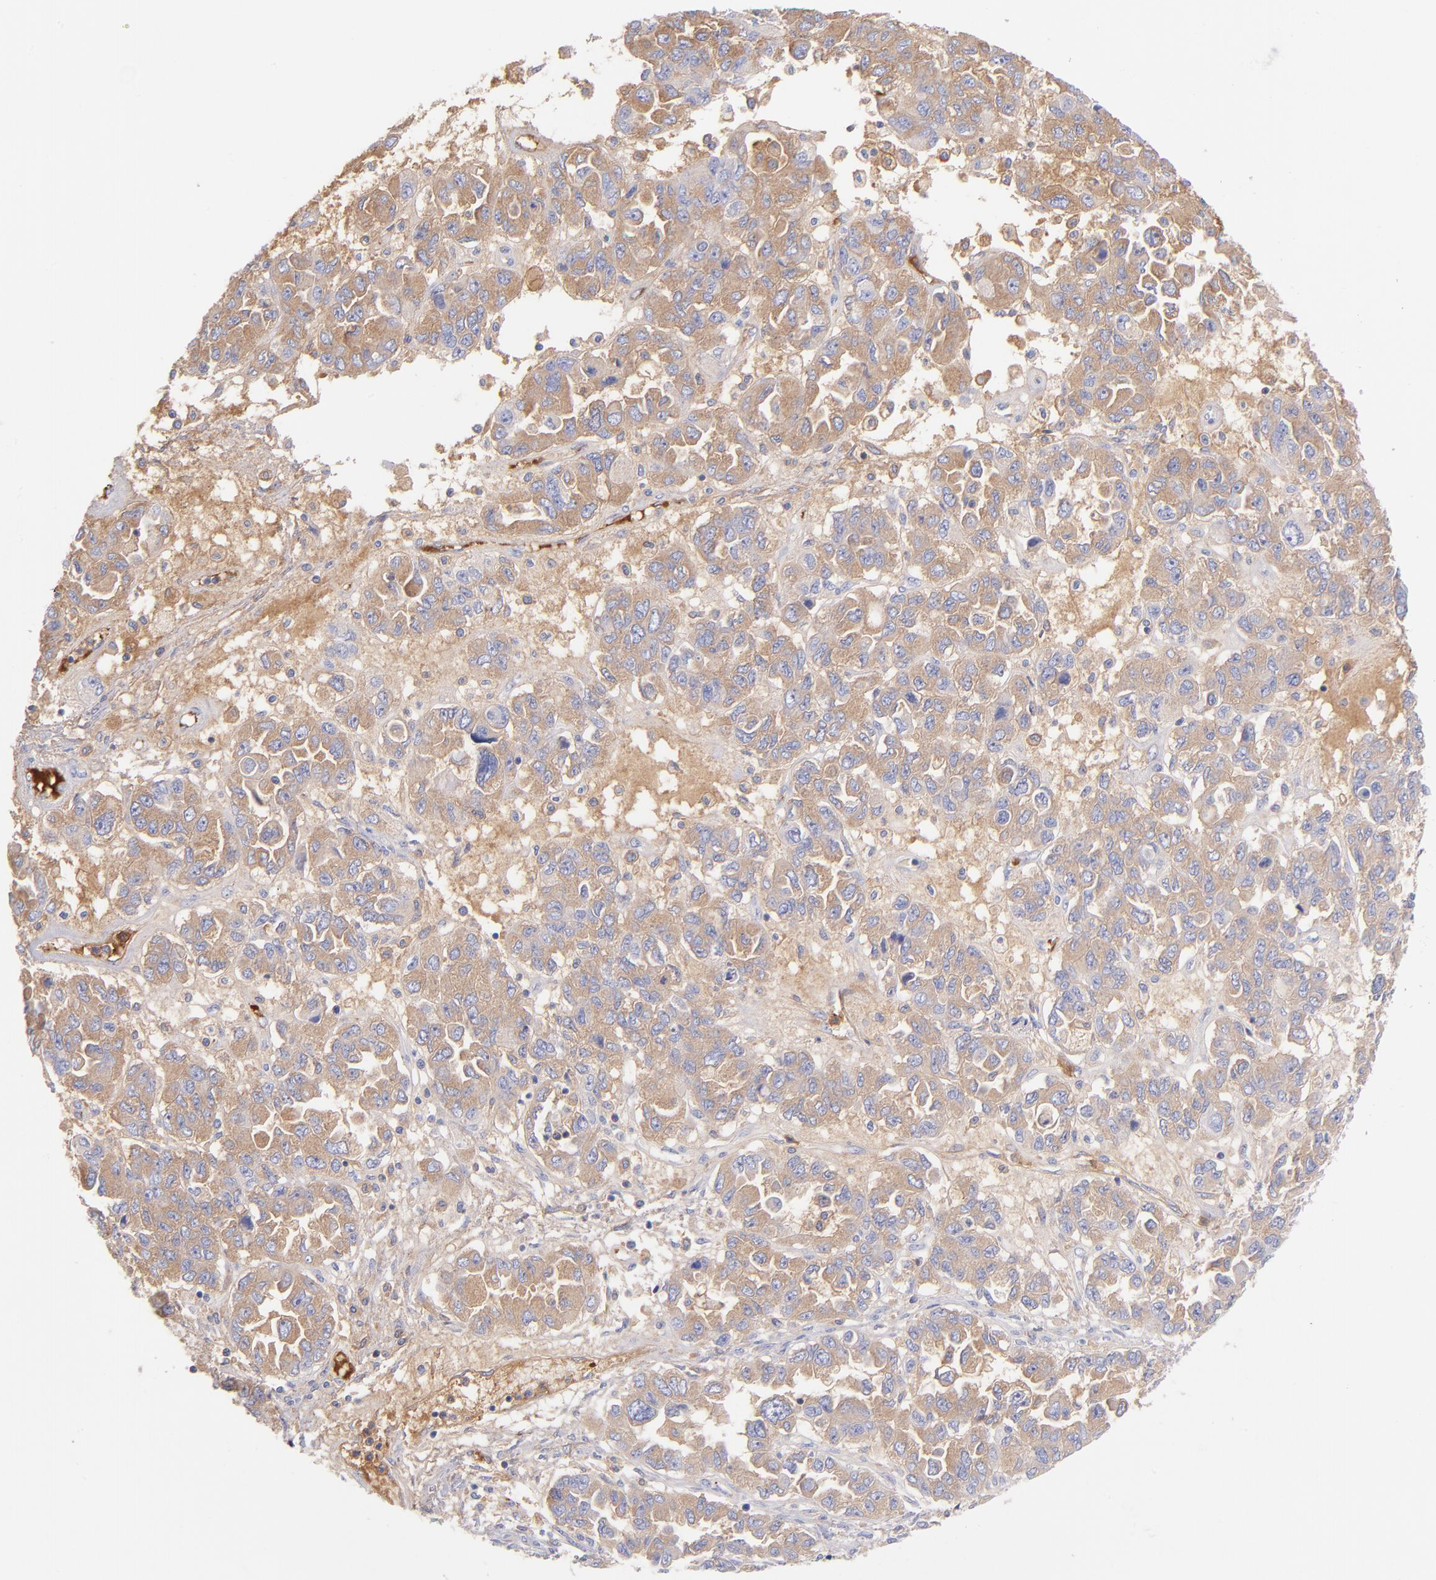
{"staining": {"intensity": "weak", "quantity": ">75%", "location": "cytoplasmic/membranous"}, "tissue": "ovarian cancer", "cell_type": "Tumor cells", "image_type": "cancer", "snomed": [{"axis": "morphology", "description": "Cystadenocarcinoma, serous, NOS"}, {"axis": "topography", "description": "Ovary"}], "caption": "IHC of ovarian serous cystadenocarcinoma reveals low levels of weak cytoplasmic/membranous staining in about >75% of tumor cells.", "gene": "HP", "patient": {"sex": "female", "age": 84}}